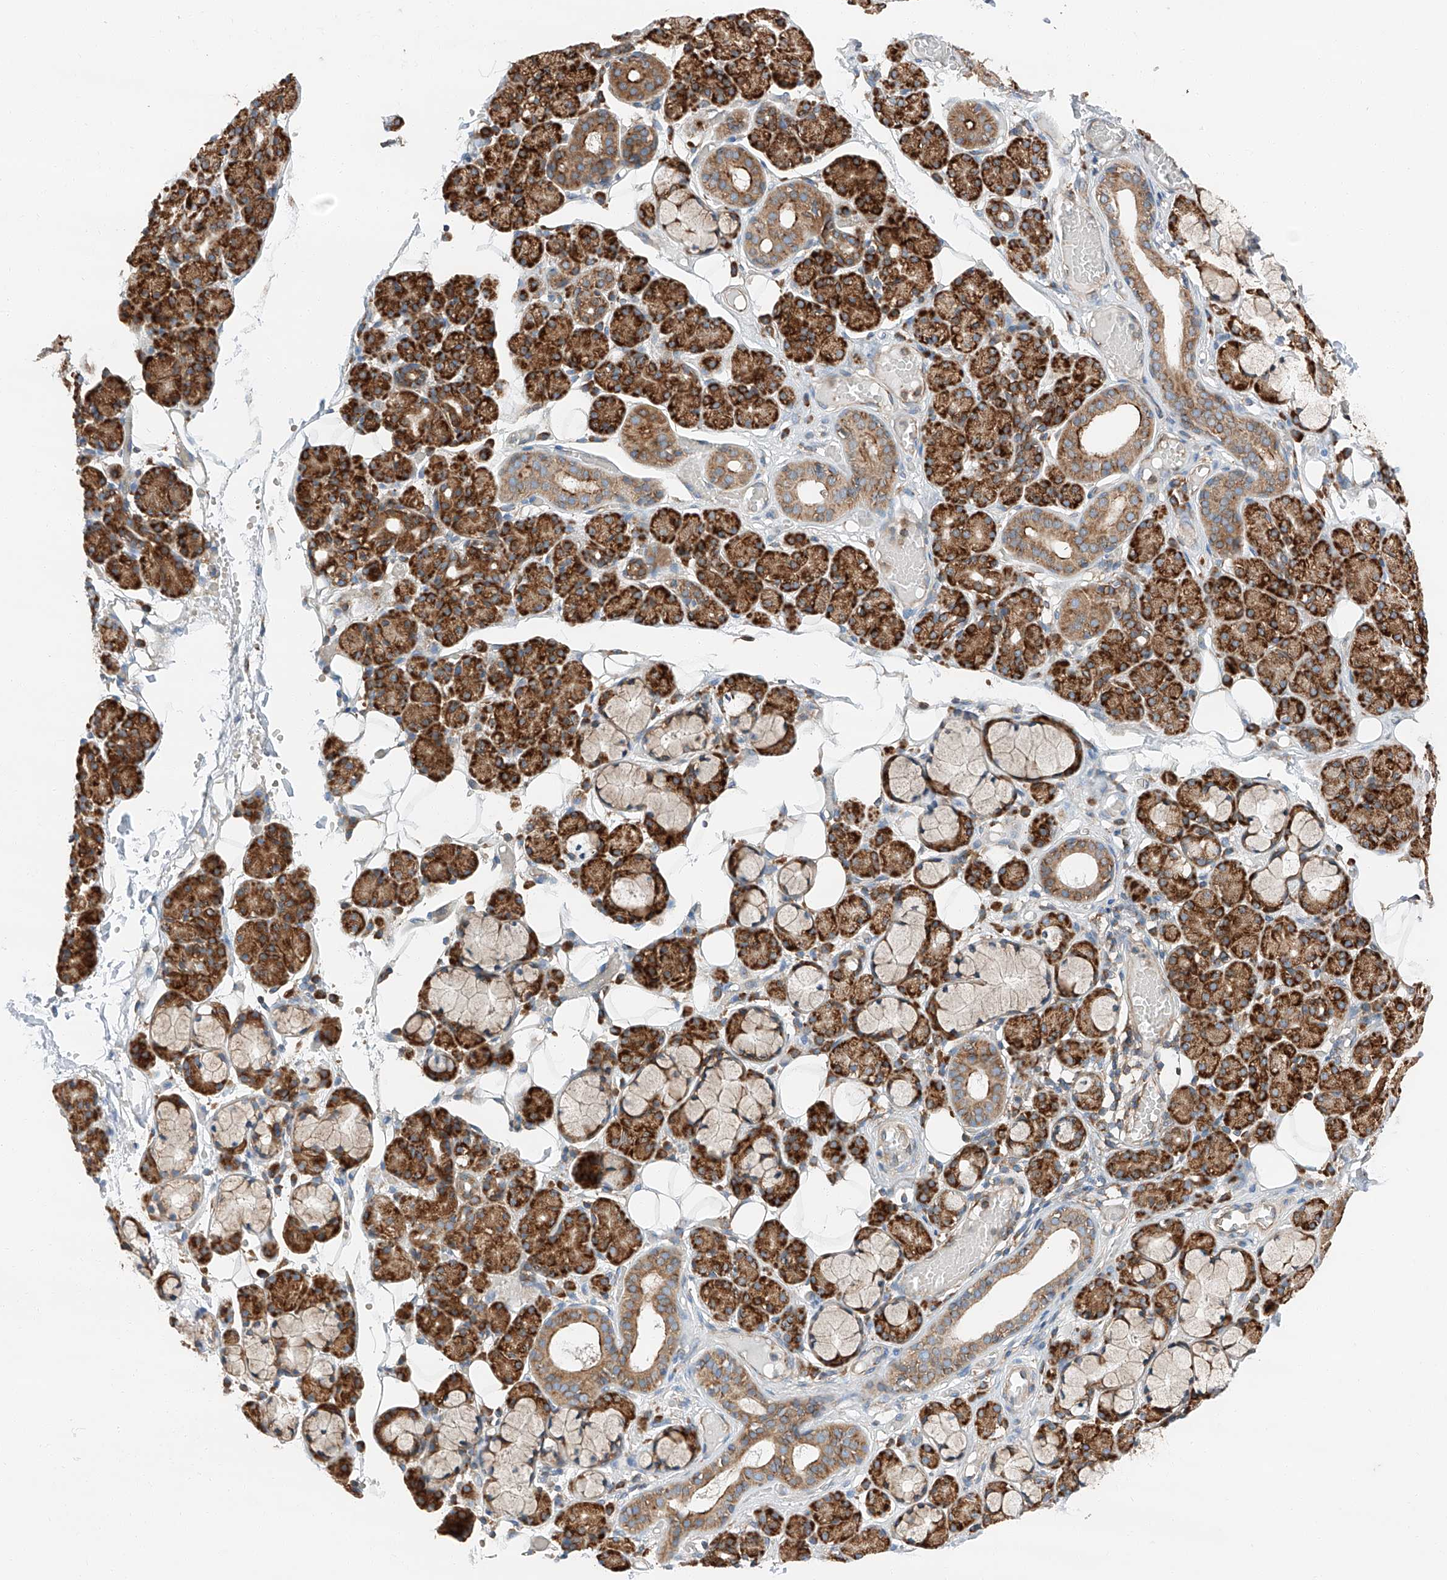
{"staining": {"intensity": "moderate", "quantity": ">75%", "location": "cytoplasmic/membranous"}, "tissue": "salivary gland", "cell_type": "Glandular cells", "image_type": "normal", "snomed": [{"axis": "morphology", "description": "Normal tissue, NOS"}, {"axis": "topography", "description": "Salivary gland"}], "caption": "Immunohistochemistry (IHC) image of benign human salivary gland stained for a protein (brown), which reveals medium levels of moderate cytoplasmic/membranous positivity in approximately >75% of glandular cells.", "gene": "ZC3H15", "patient": {"sex": "male", "age": 63}}